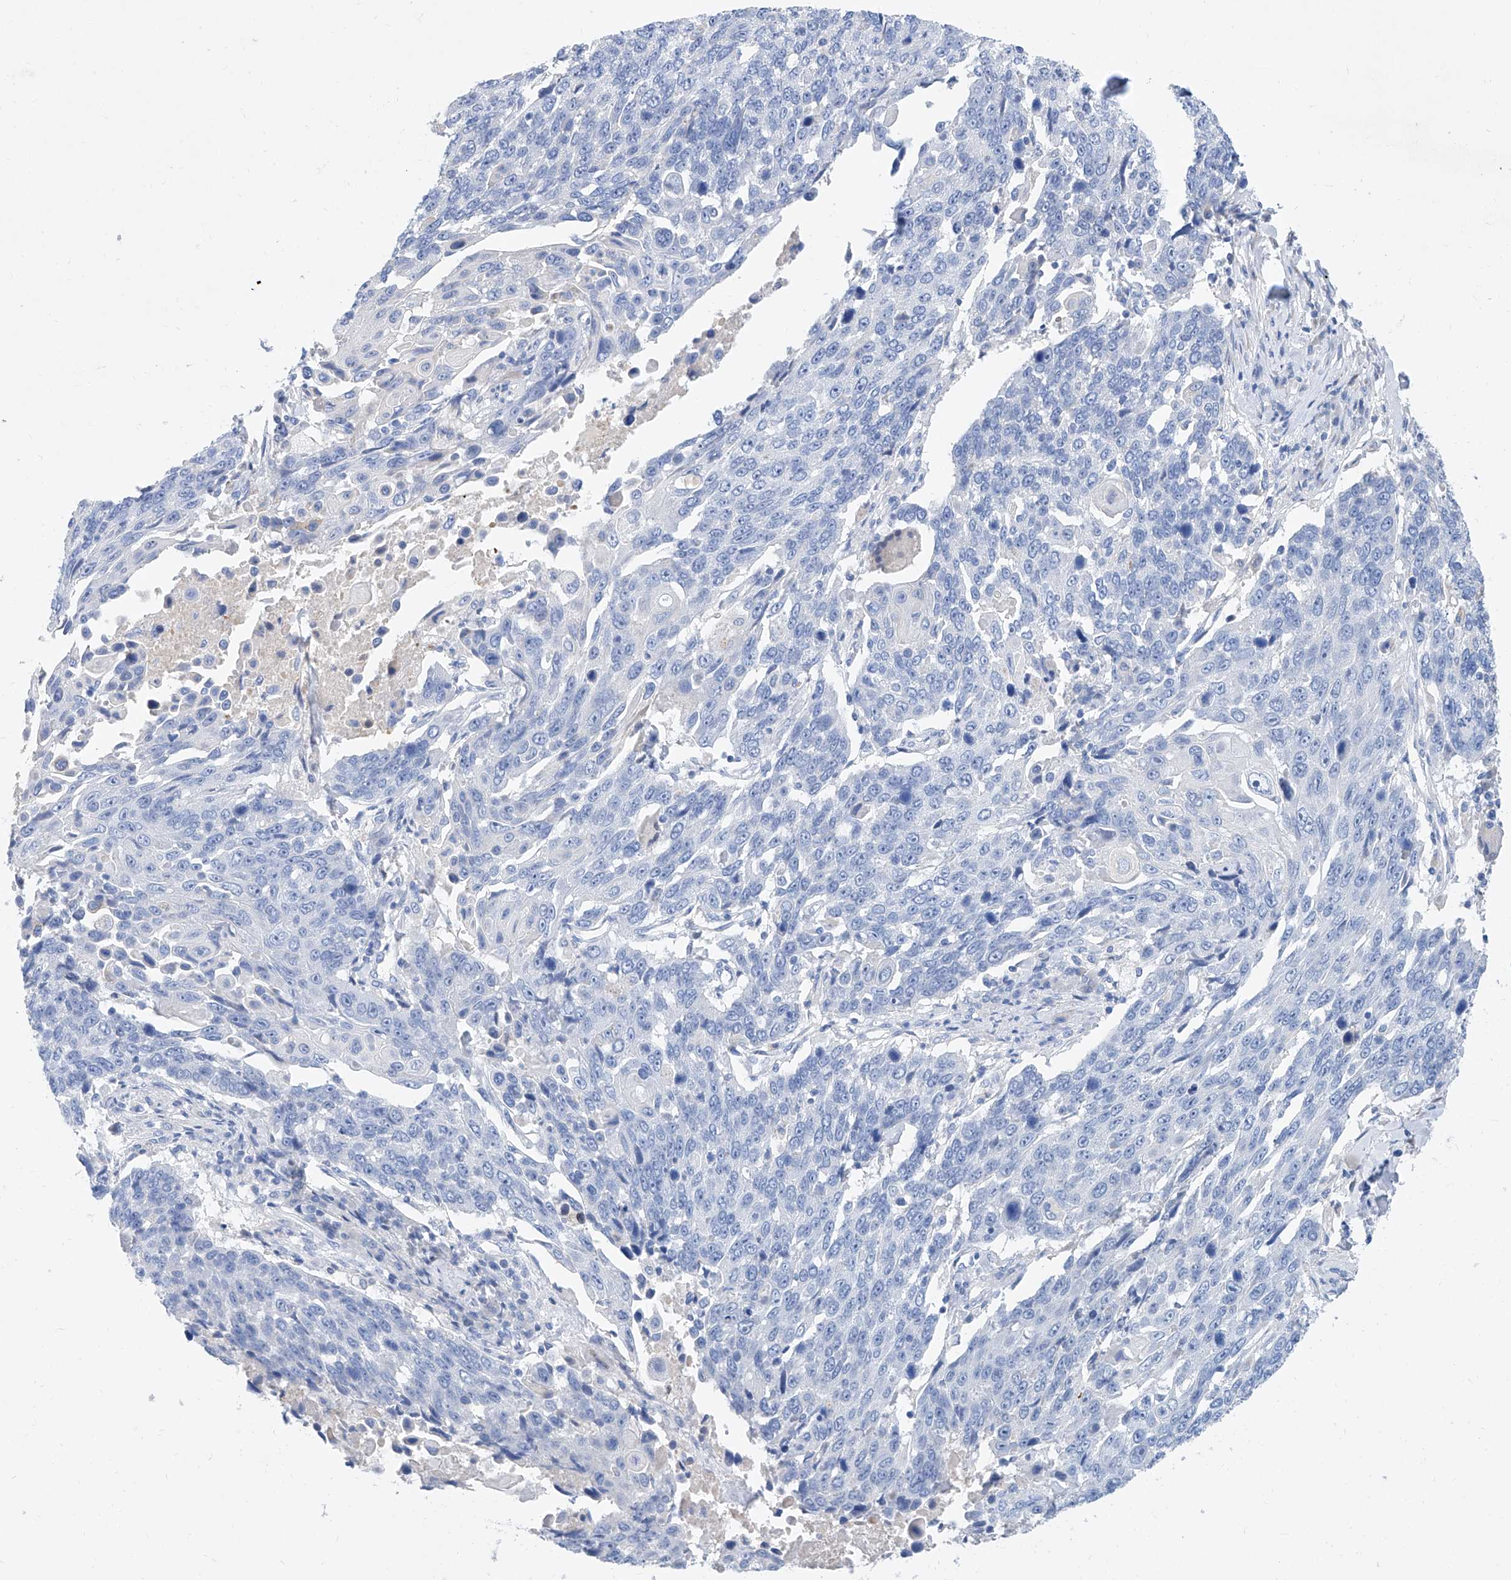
{"staining": {"intensity": "negative", "quantity": "none", "location": "none"}, "tissue": "lung cancer", "cell_type": "Tumor cells", "image_type": "cancer", "snomed": [{"axis": "morphology", "description": "Squamous cell carcinoma, NOS"}, {"axis": "topography", "description": "Lung"}], "caption": "Immunohistochemistry (IHC) photomicrograph of lung cancer stained for a protein (brown), which shows no expression in tumor cells.", "gene": "SLC25A29", "patient": {"sex": "male", "age": 66}}